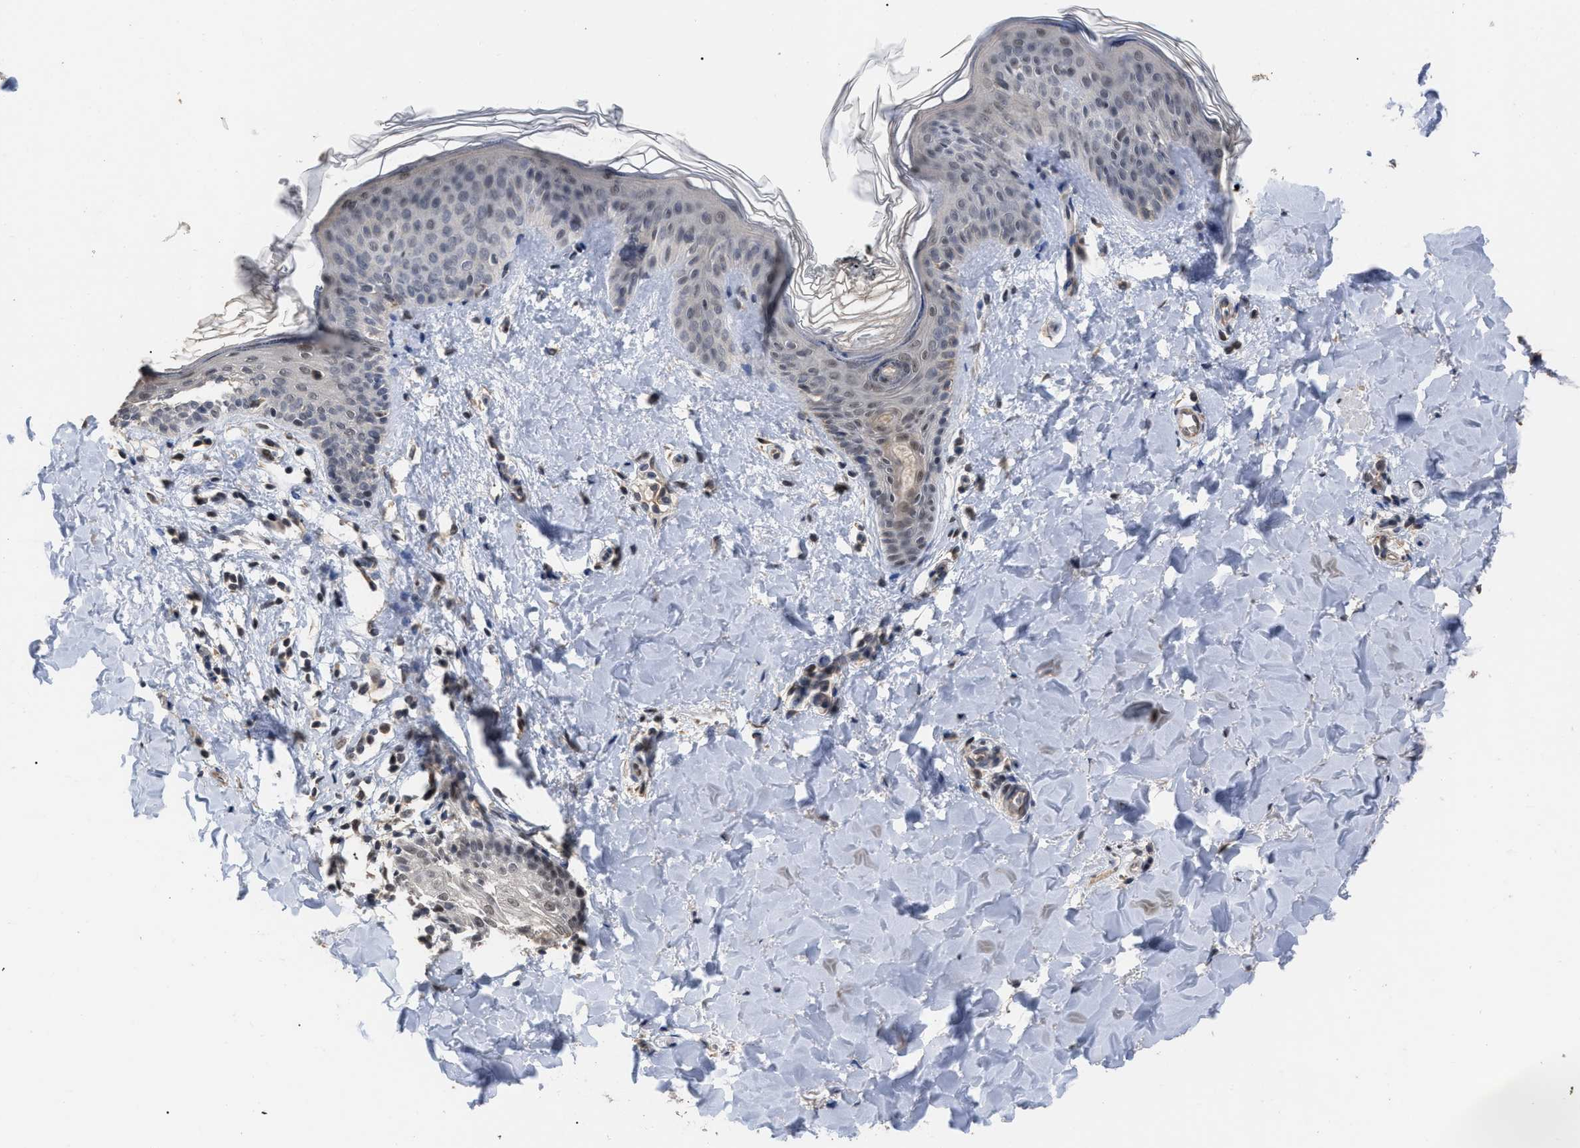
{"staining": {"intensity": "negative", "quantity": "none", "location": "none"}, "tissue": "skin", "cell_type": "Fibroblasts", "image_type": "normal", "snomed": [{"axis": "morphology", "description": "Normal tissue, NOS"}, {"axis": "topography", "description": "Skin"}], "caption": "High magnification brightfield microscopy of benign skin stained with DAB (brown) and counterstained with hematoxylin (blue): fibroblasts show no significant expression. (Stains: DAB (3,3'-diaminobenzidine) immunohistochemistry with hematoxylin counter stain, Microscopy: brightfield microscopy at high magnification).", "gene": "JAZF1", "patient": {"sex": "female", "age": 17}}